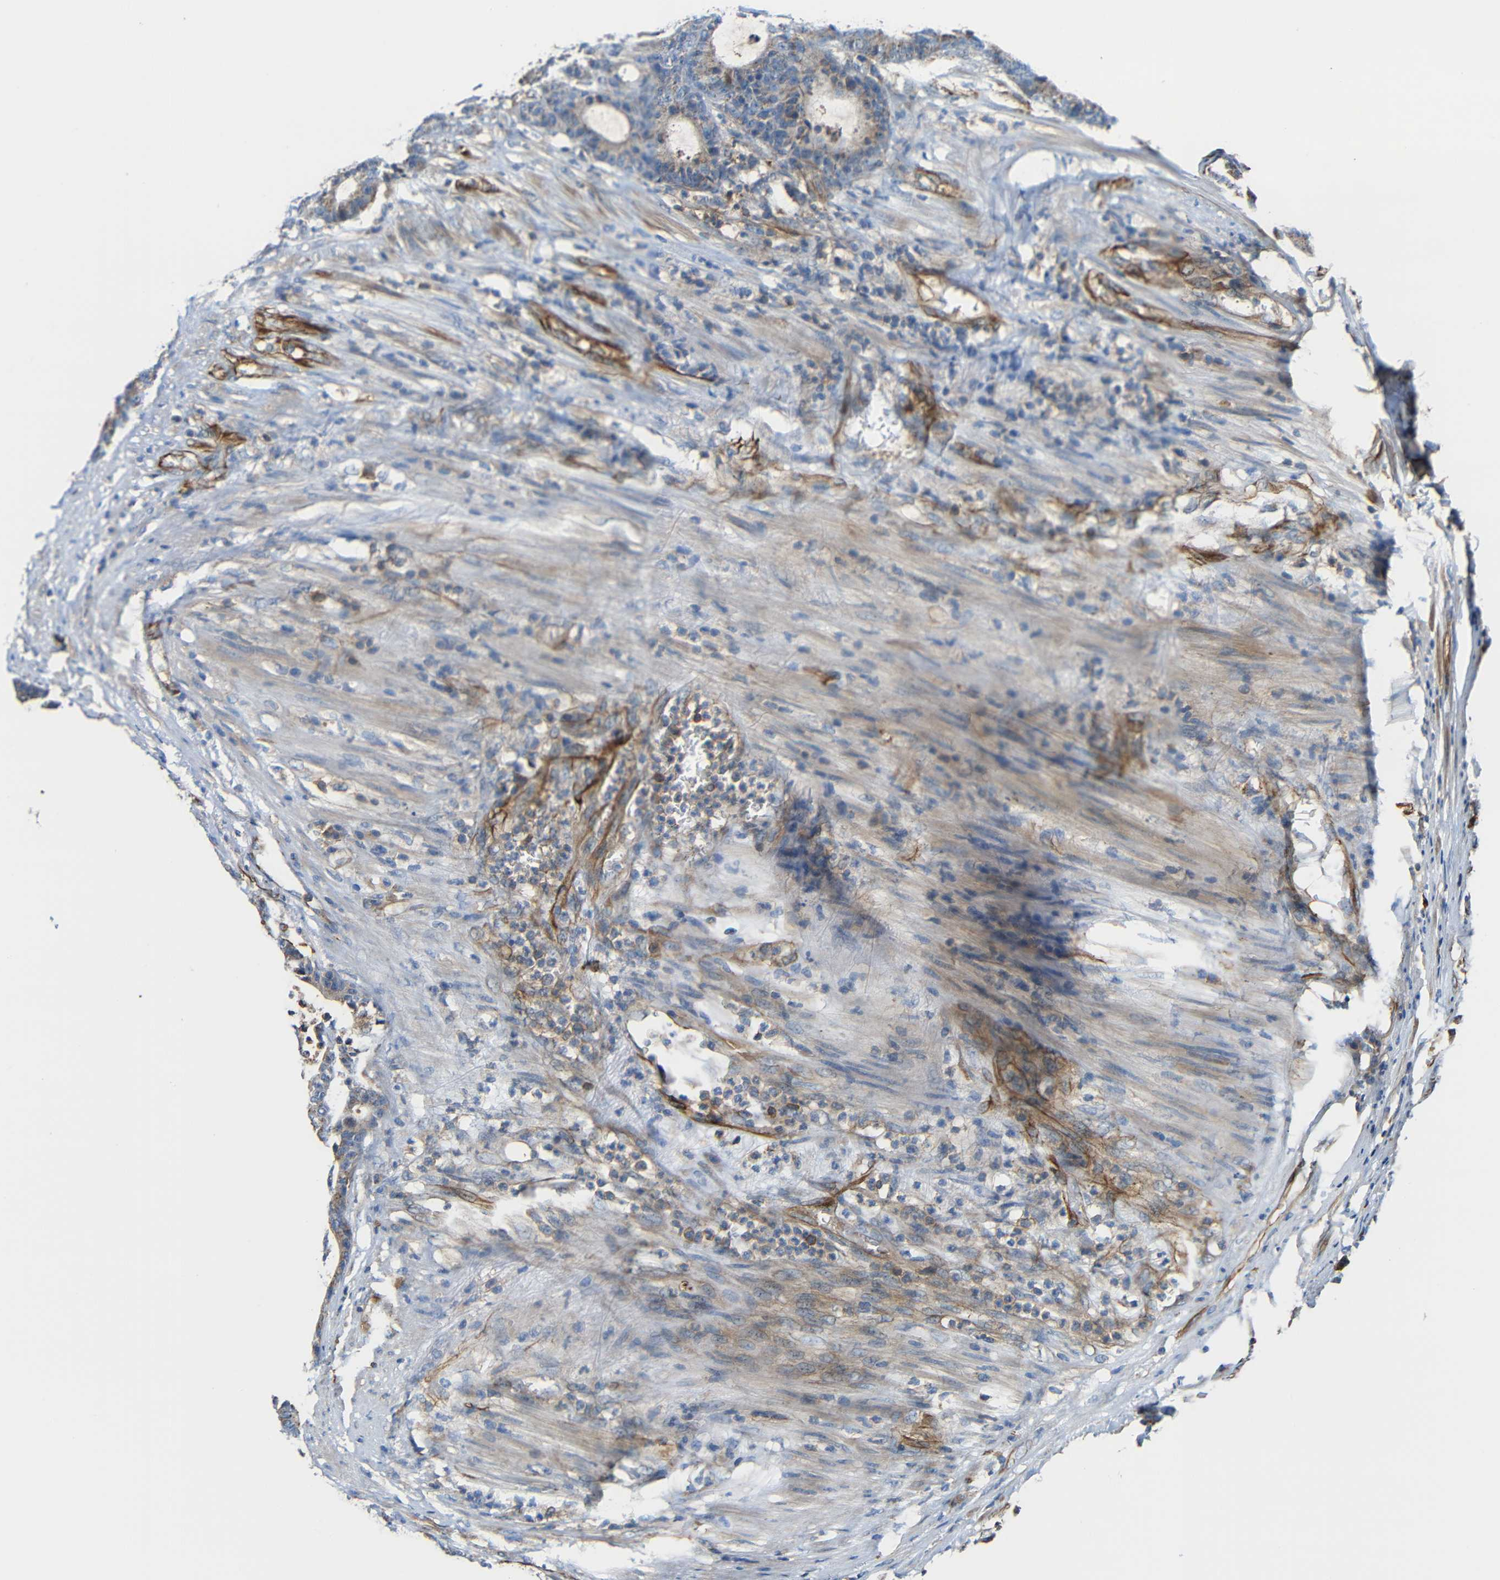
{"staining": {"intensity": "moderate", "quantity": ">75%", "location": "cytoplasmic/membranous"}, "tissue": "colorectal cancer", "cell_type": "Tumor cells", "image_type": "cancer", "snomed": [{"axis": "morphology", "description": "Adenocarcinoma, NOS"}, {"axis": "topography", "description": "Colon"}], "caption": "DAB (3,3'-diaminobenzidine) immunohistochemical staining of human adenocarcinoma (colorectal) exhibits moderate cytoplasmic/membranous protein expression in about >75% of tumor cells. (DAB IHC with brightfield microscopy, high magnification).", "gene": "IGSF10", "patient": {"sex": "female", "age": 84}}